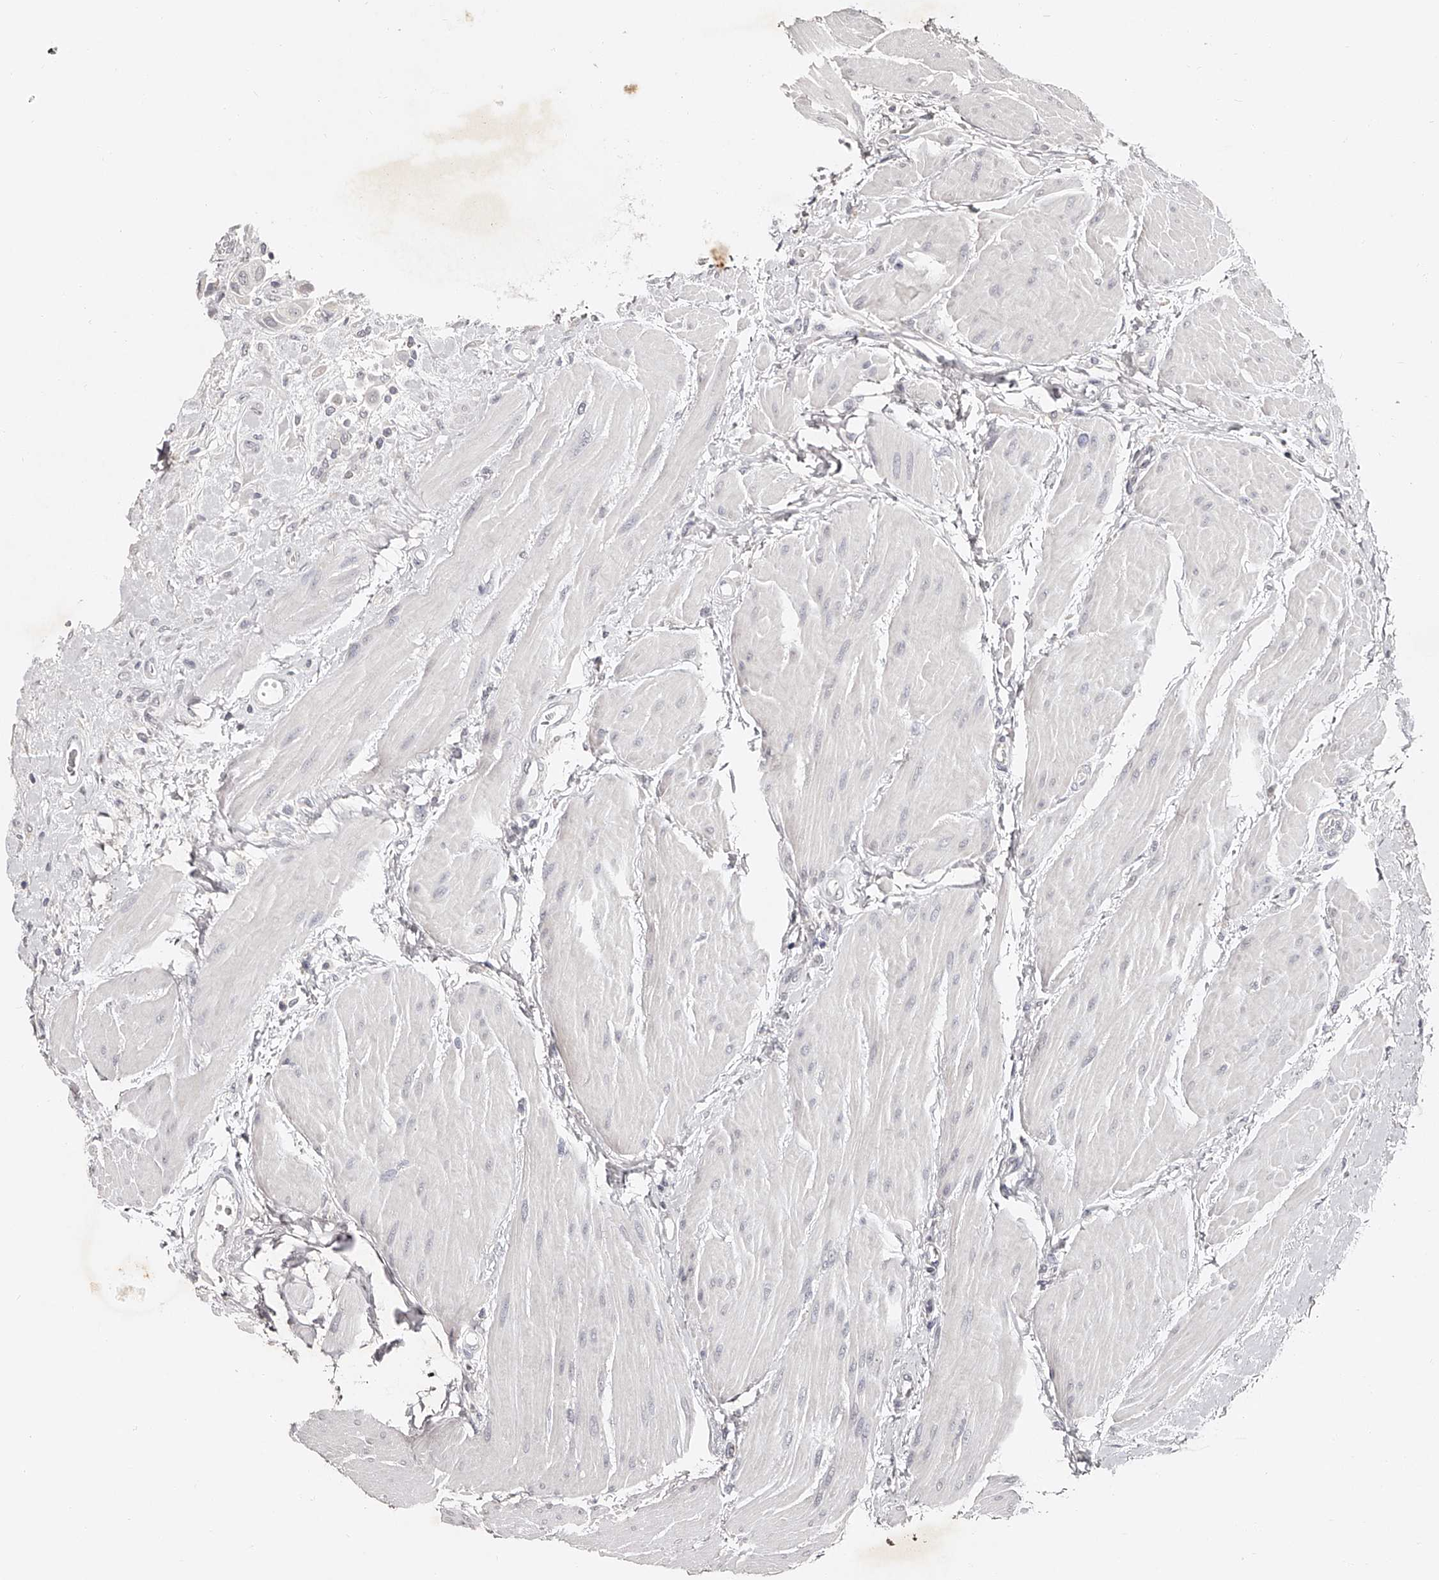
{"staining": {"intensity": "negative", "quantity": "none", "location": "none"}, "tissue": "urothelial cancer", "cell_type": "Tumor cells", "image_type": "cancer", "snomed": [{"axis": "morphology", "description": "Urothelial carcinoma, High grade"}, {"axis": "topography", "description": "Urinary bladder"}], "caption": "A histopathology image of urothelial cancer stained for a protein shows no brown staining in tumor cells.", "gene": "NT5DC1", "patient": {"sex": "male", "age": 50}}